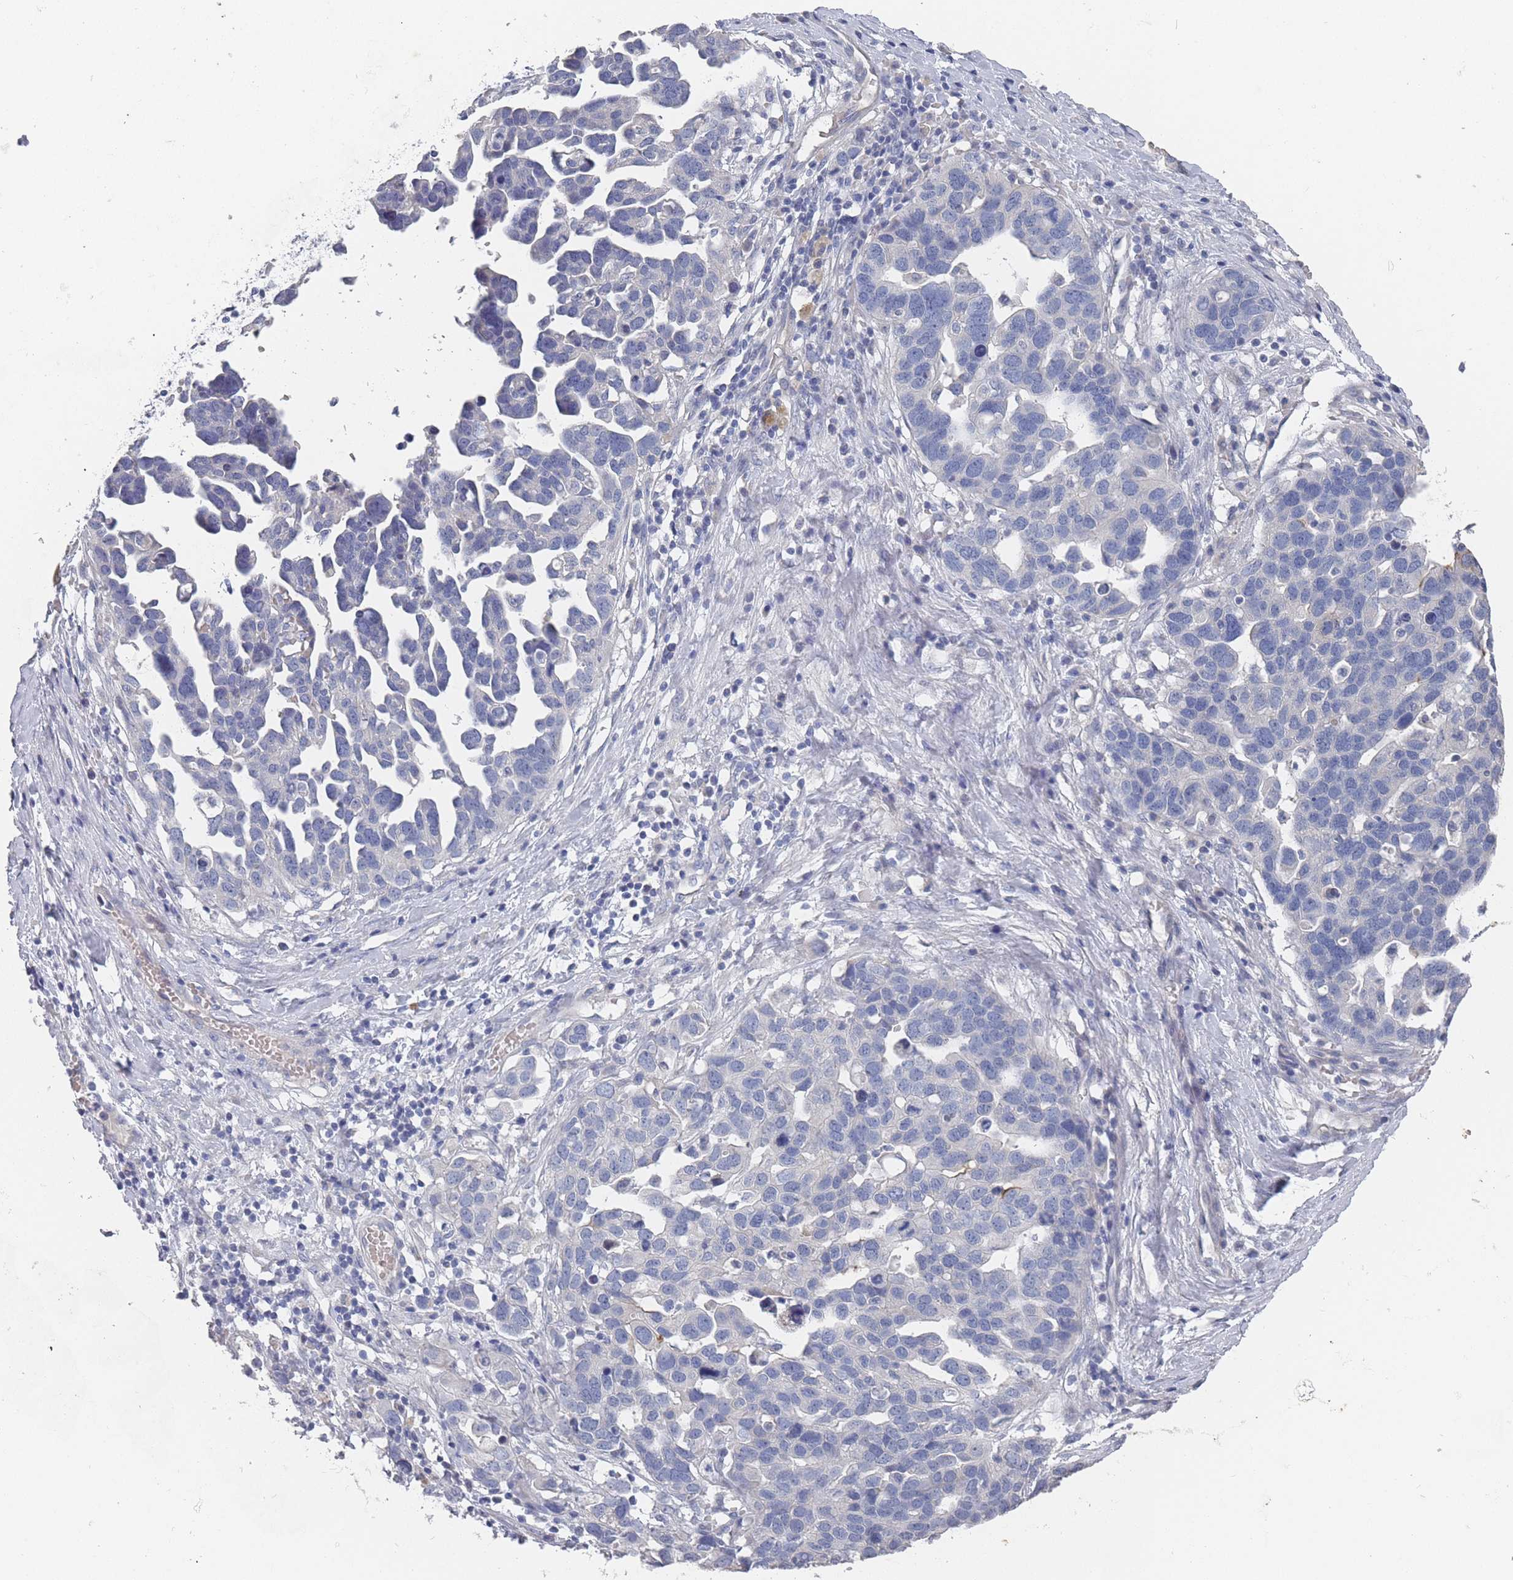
{"staining": {"intensity": "negative", "quantity": "none", "location": "none"}, "tissue": "ovarian cancer", "cell_type": "Tumor cells", "image_type": "cancer", "snomed": [{"axis": "morphology", "description": "Cystadenocarcinoma, serous, NOS"}, {"axis": "topography", "description": "Ovary"}], "caption": "There is no significant expression in tumor cells of serous cystadenocarcinoma (ovarian).", "gene": "ACAD11", "patient": {"sex": "female", "age": 54}}